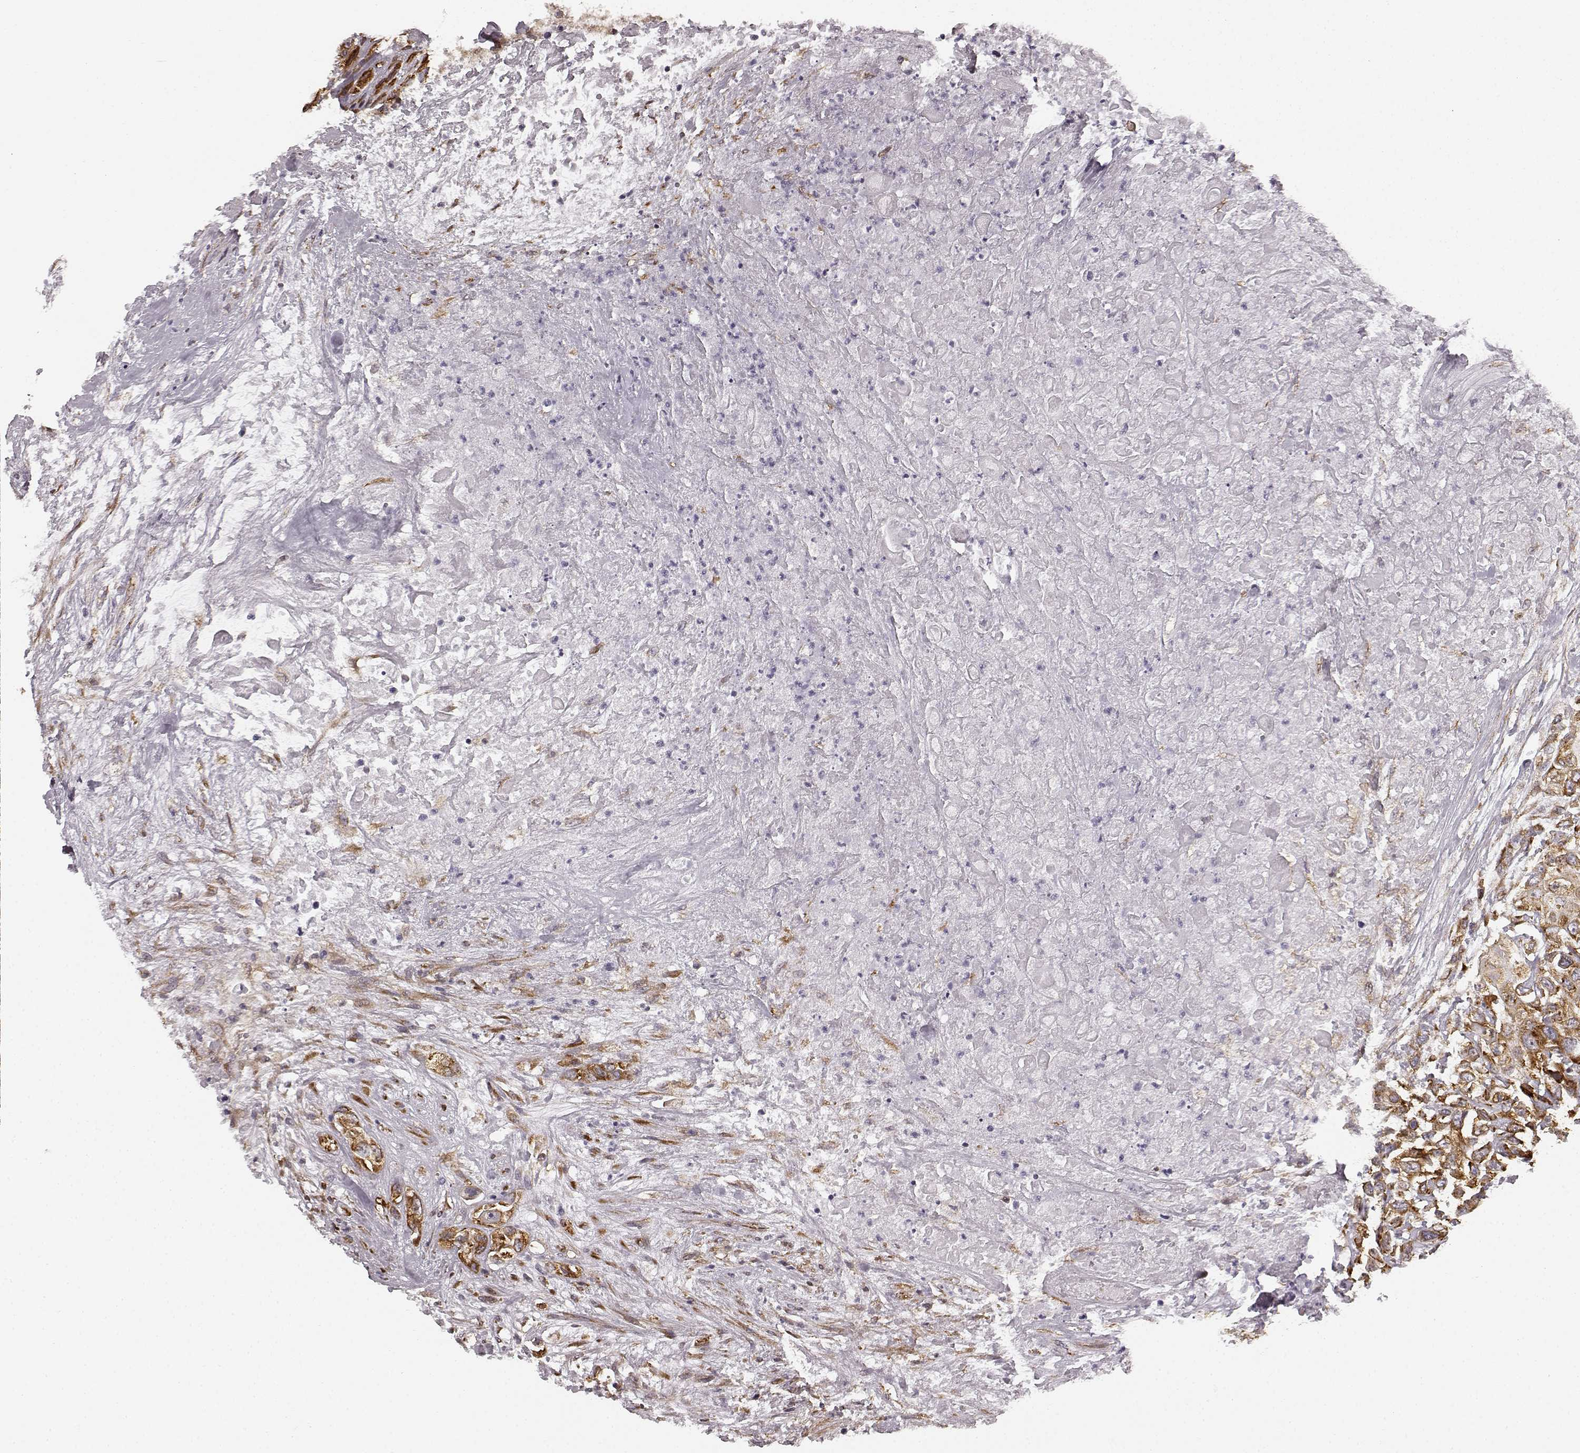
{"staining": {"intensity": "strong", "quantity": "25%-75%", "location": "cytoplasmic/membranous"}, "tissue": "urothelial cancer", "cell_type": "Tumor cells", "image_type": "cancer", "snomed": [{"axis": "morphology", "description": "Urothelial carcinoma, High grade"}, {"axis": "topography", "description": "Urinary bladder"}], "caption": "About 25%-75% of tumor cells in urothelial cancer demonstrate strong cytoplasmic/membranous protein expression as visualized by brown immunohistochemical staining.", "gene": "TMEM14A", "patient": {"sex": "female", "age": 56}}